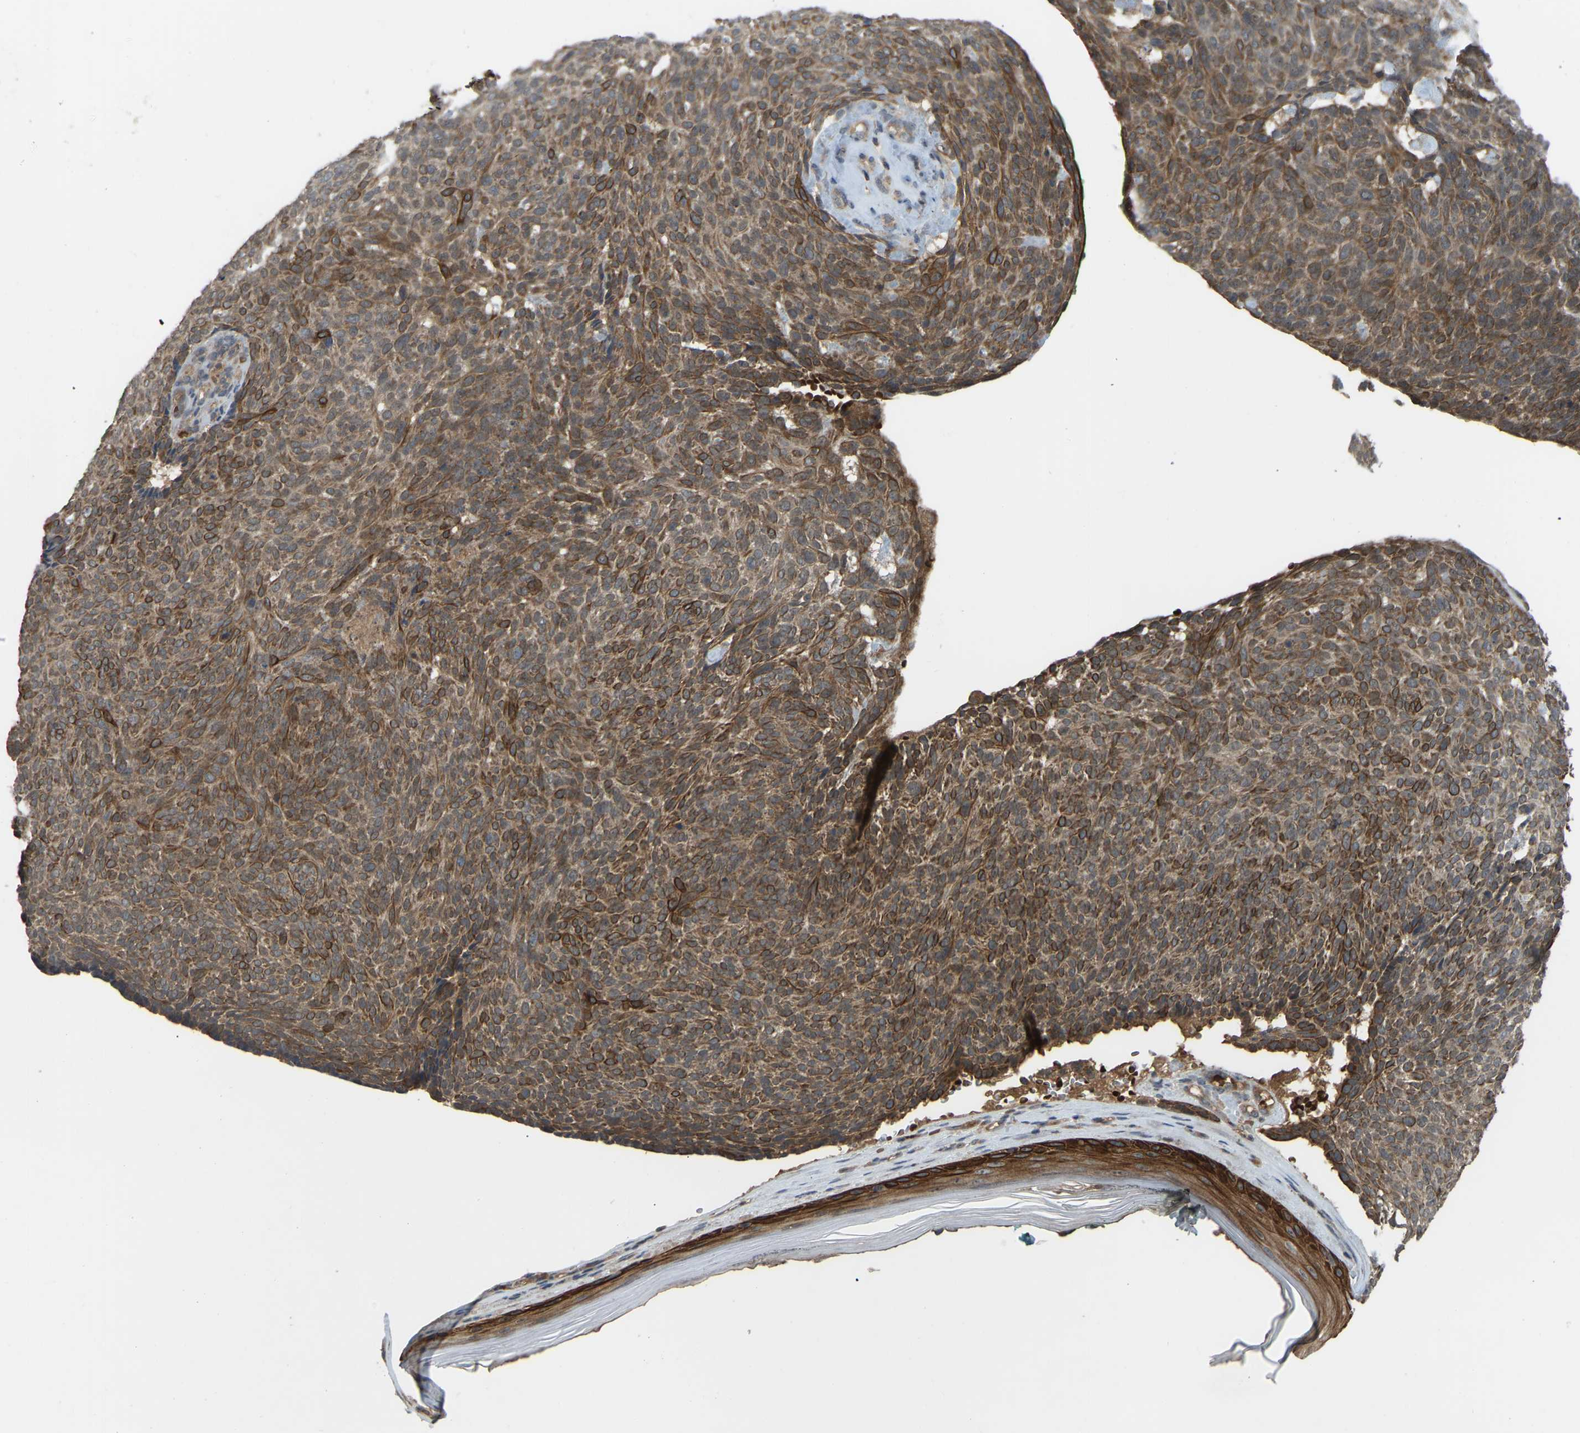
{"staining": {"intensity": "moderate", "quantity": ">75%", "location": "cytoplasmic/membranous"}, "tissue": "skin cancer", "cell_type": "Tumor cells", "image_type": "cancer", "snomed": [{"axis": "morphology", "description": "Basal cell carcinoma"}, {"axis": "topography", "description": "Skin"}], "caption": "High-power microscopy captured an immunohistochemistry (IHC) image of skin cancer (basal cell carcinoma), revealing moderate cytoplasmic/membranous expression in about >75% of tumor cells.", "gene": "ZNF71", "patient": {"sex": "male", "age": 61}}